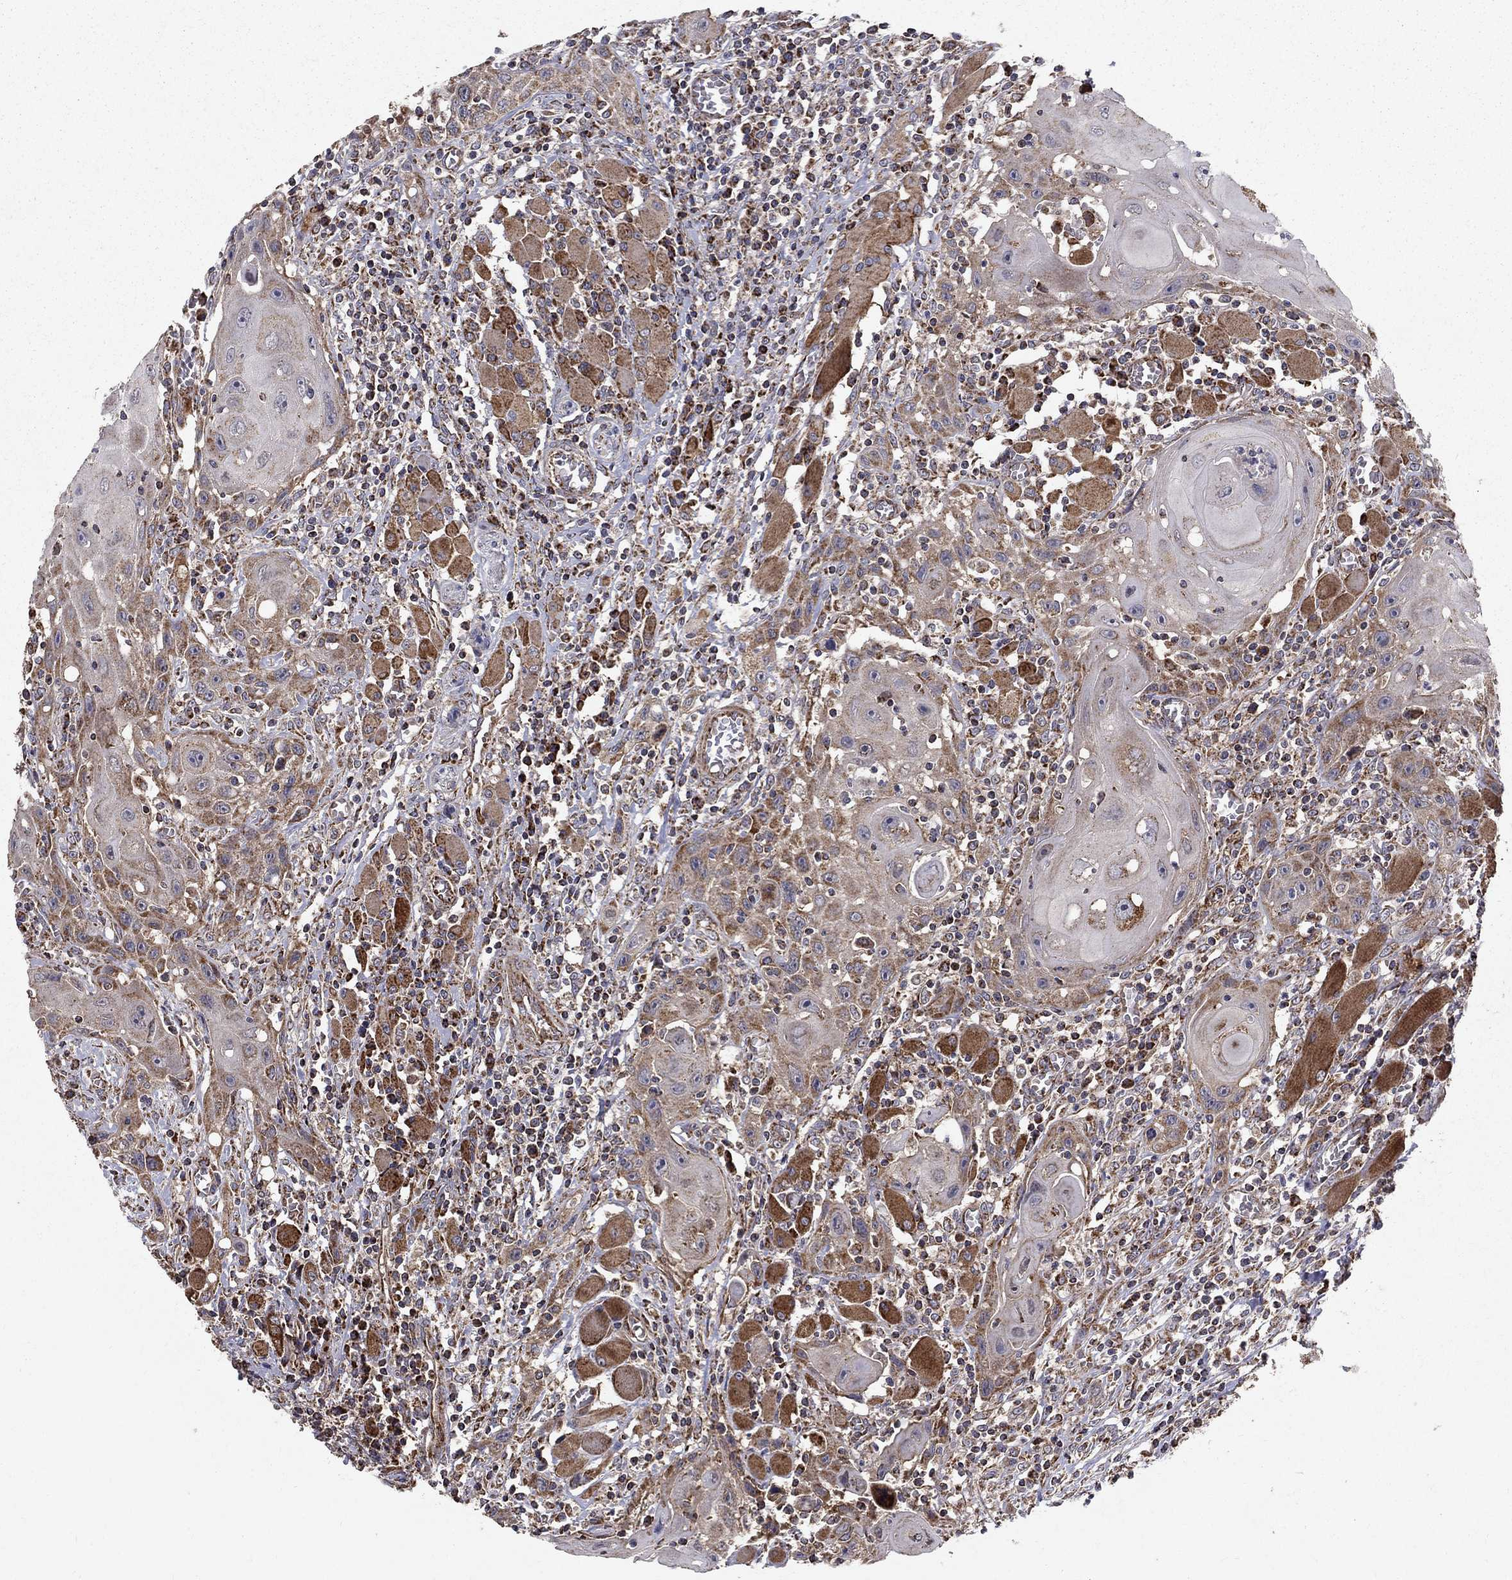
{"staining": {"intensity": "moderate", "quantity": "<25%", "location": "cytoplasmic/membranous"}, "tissue": "head and neck cancer", "cell_type": "Tumor cells", "image_type": "cancer", "snomed": [{"axis": "morphology", "description": "Normal tissue, NOS"}, {"axis": "morphology", "description": "Squamous cell carcinoma, NOS"}, {"axis": "topography", "description": "Oral tissue"}, {"axis": "topography", "description": "Head-Neck"}], "caption": "Head and neck cancer (squamous cell carcinoma) was stained to show a protein in brown. There is low levels of moderate cytoplasmic/membranous positivity in approximately <25% of tumor cells.", "gene": "NDUFS8", "patient": {"sex": "male", "age": 71}}